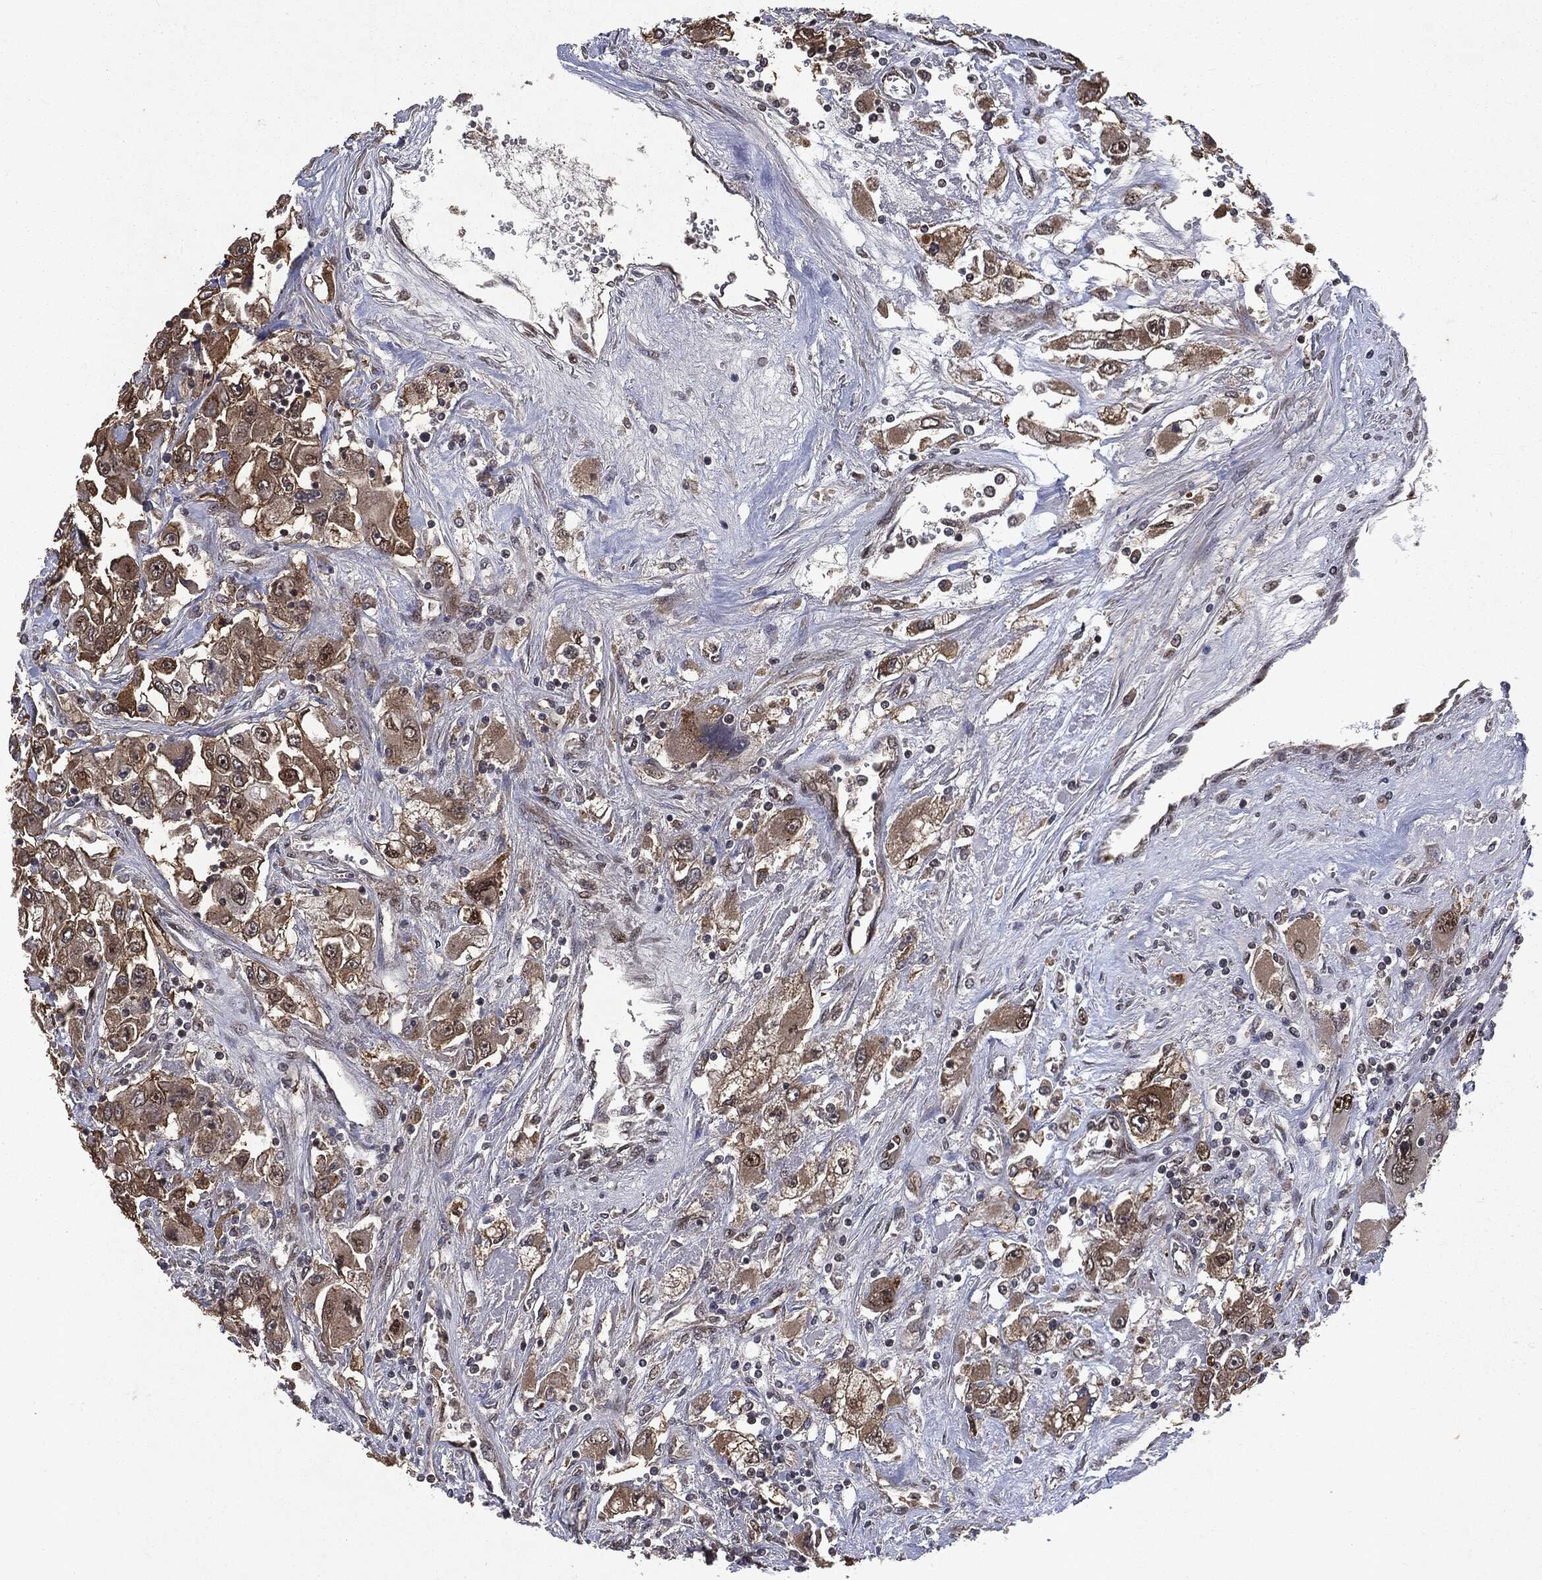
{"staining": {"intensity": "moderate", "quantity": ">75%", "location": "cytoplasmic/membranous,nuclear"}, "tissue": "renal cancer", "cell_type": "Tumor cells", "image_type": "cancer", "snomed": [{"axis": "morphology", "description": "Adenocarcinoma, NOS"}, {"axis": "topography", "description": "Kidney"}], "caption": "Immunohistochemical staining of human renal adenocarcinoma demonstrates medium levels of moderate cytoplasmic/membranous and nuclear staining in about >75% of tumor cells. (DAB IHC with brightfield microscopy, high magnification).", "gene": "PLPPR2", "patient": {"sex": "female", "age": 52}}